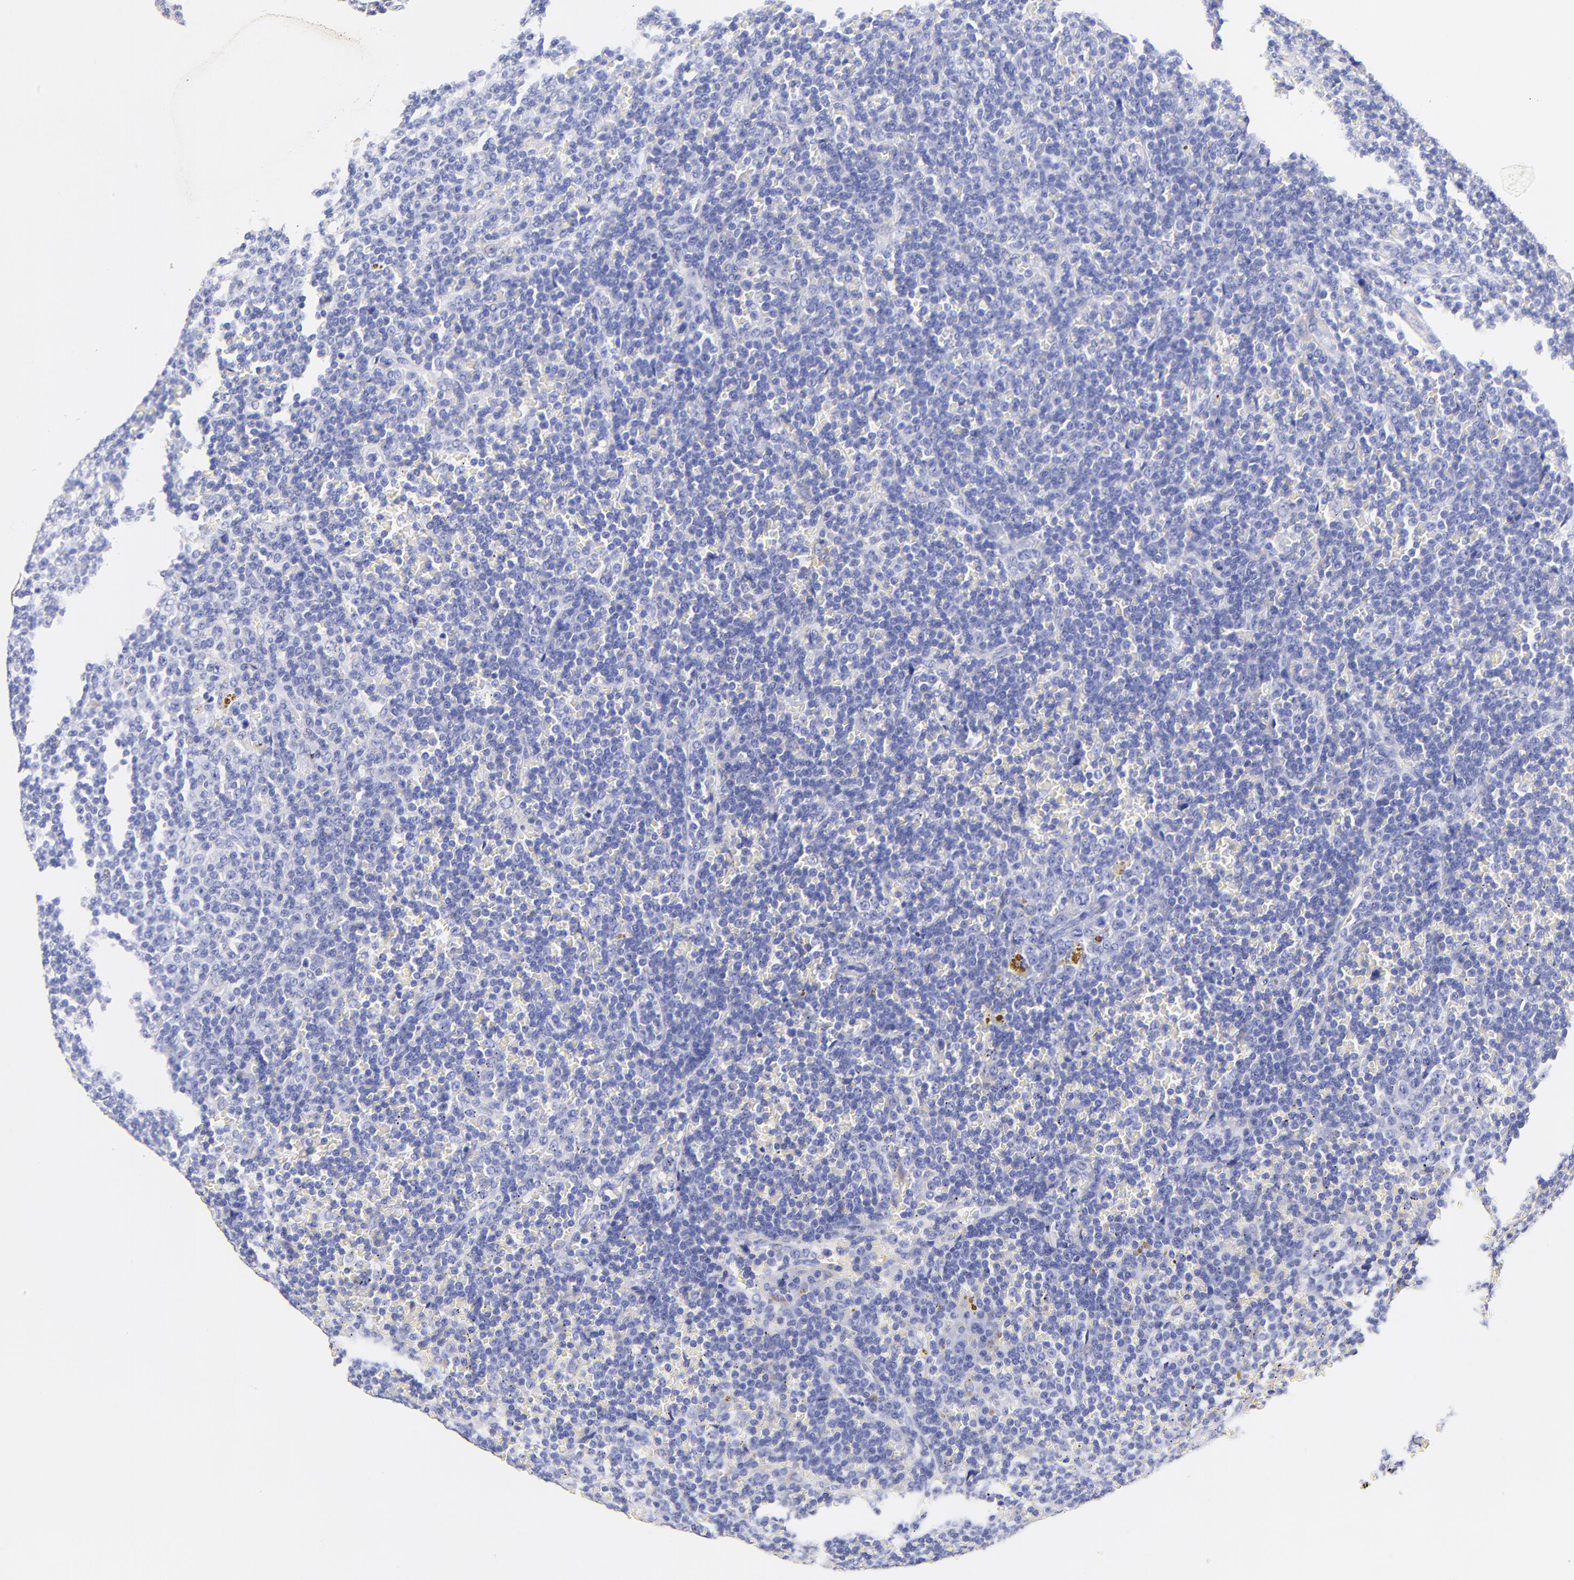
{"staining": {"intensity": "negative", "quantity": "none", "location": "none"}, "tissue": "lymphoma", "cell_type": "Tumor cells", "image_type": "cancer", "snomed": [{"axis": "morphology", "description": "Malignant lymphoma, non-Hodgkin's type, Low grade"}, {"axis": "topography", "description": "Spleen"}], "caption": "High magnification brightfield microscopy of lymphoma stained with DAB (3,3'-diaminobenzidine) (brown) and counterstained with hematoxylin (blue): tumor cells show no significant staining.", "gene": "KRT19", "patient": {"sex": "male", "age": 80}}